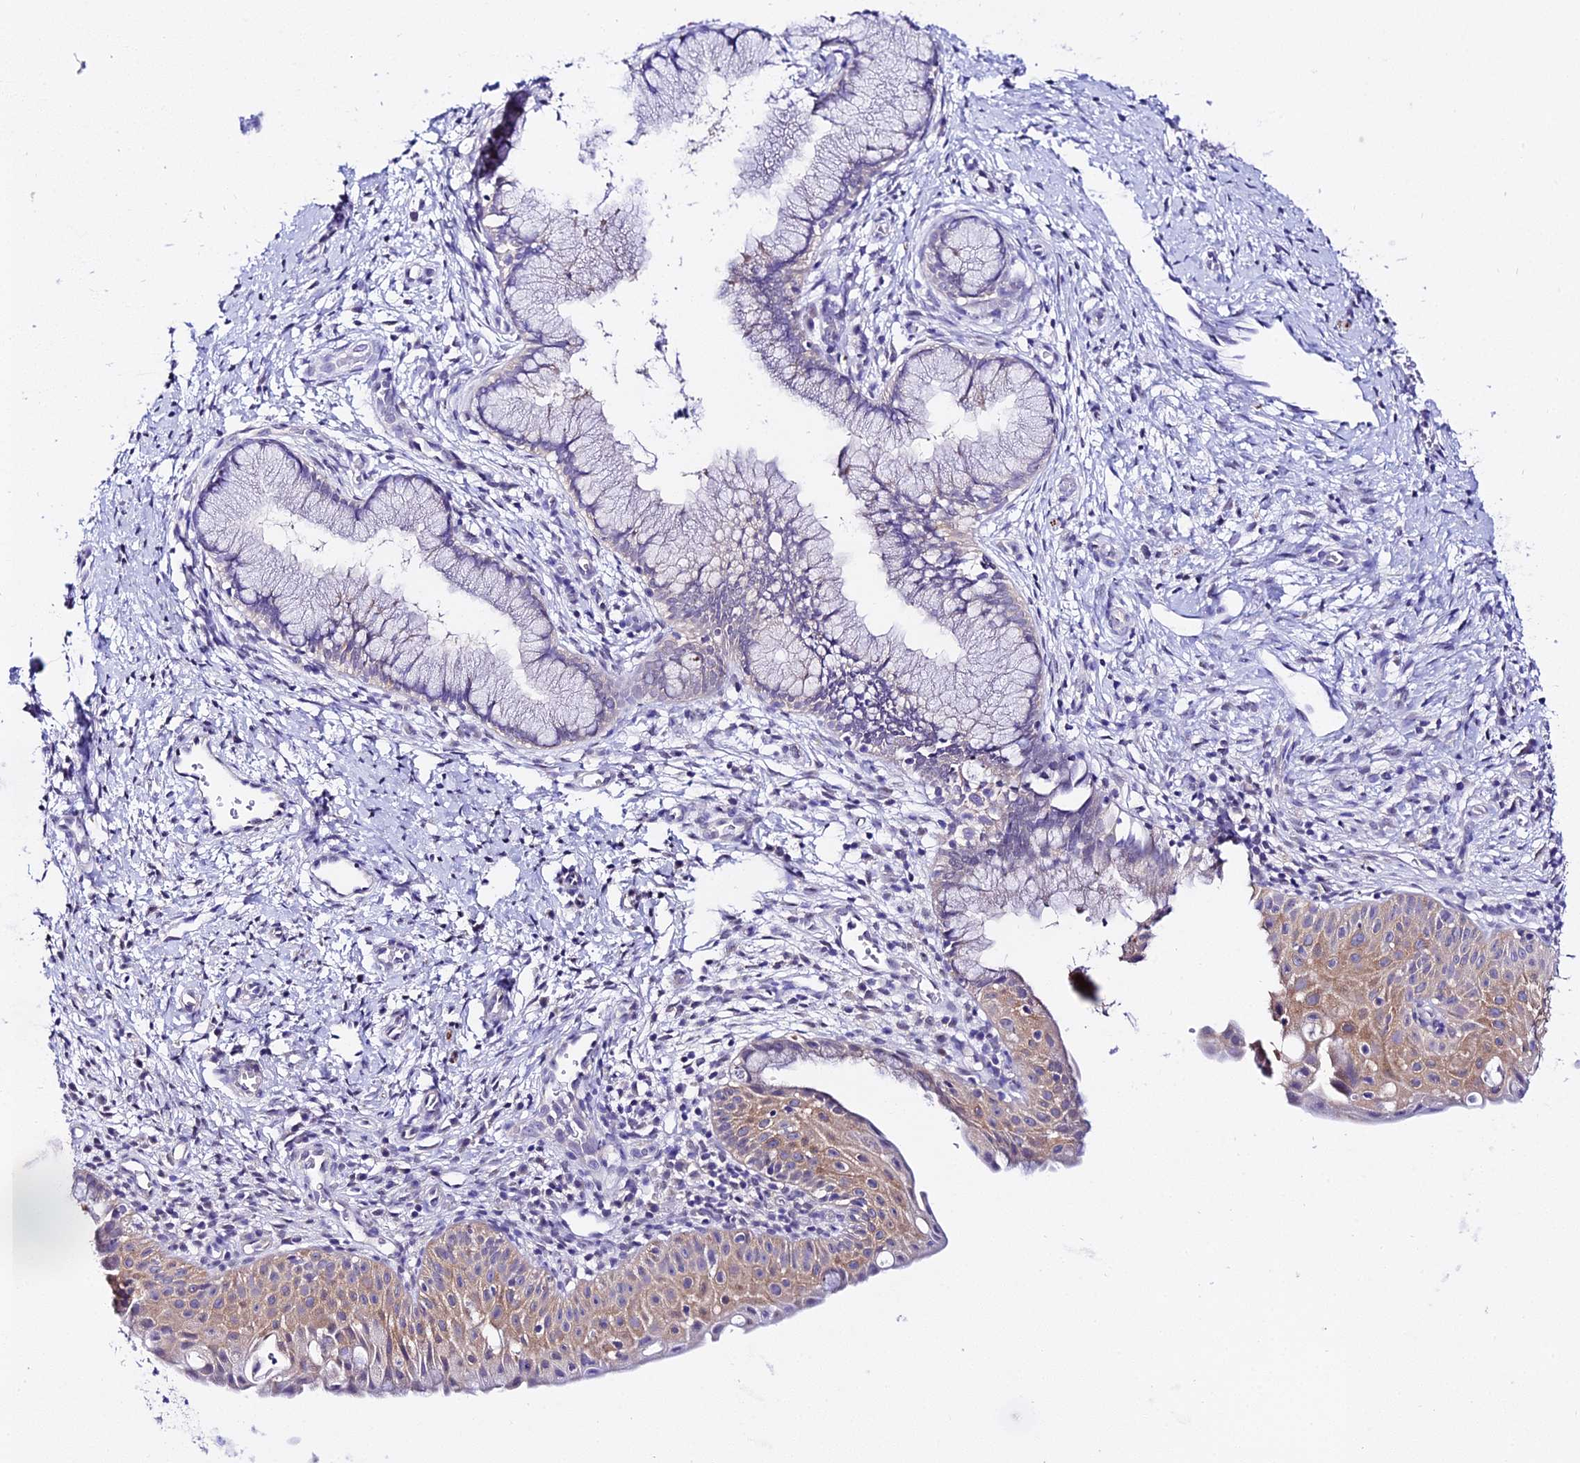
{"staining": {"intensity": "negative", "quantity": "none", "location": "none"}, "tissue": "cervix", "cell_type": "Glandular cells", "image_type": "normal", "snomed": [{"axis": "morphology", "description": "Normal tissue, NOS"}, {"axis": "topography", "description": "Cervix"}], "caption": "Immunohistochemical staining of benign cervix reveals no significant staining in glandular cells.", "gene": "ATG16L2", "patient": {"sex": "female", "age": 36}}